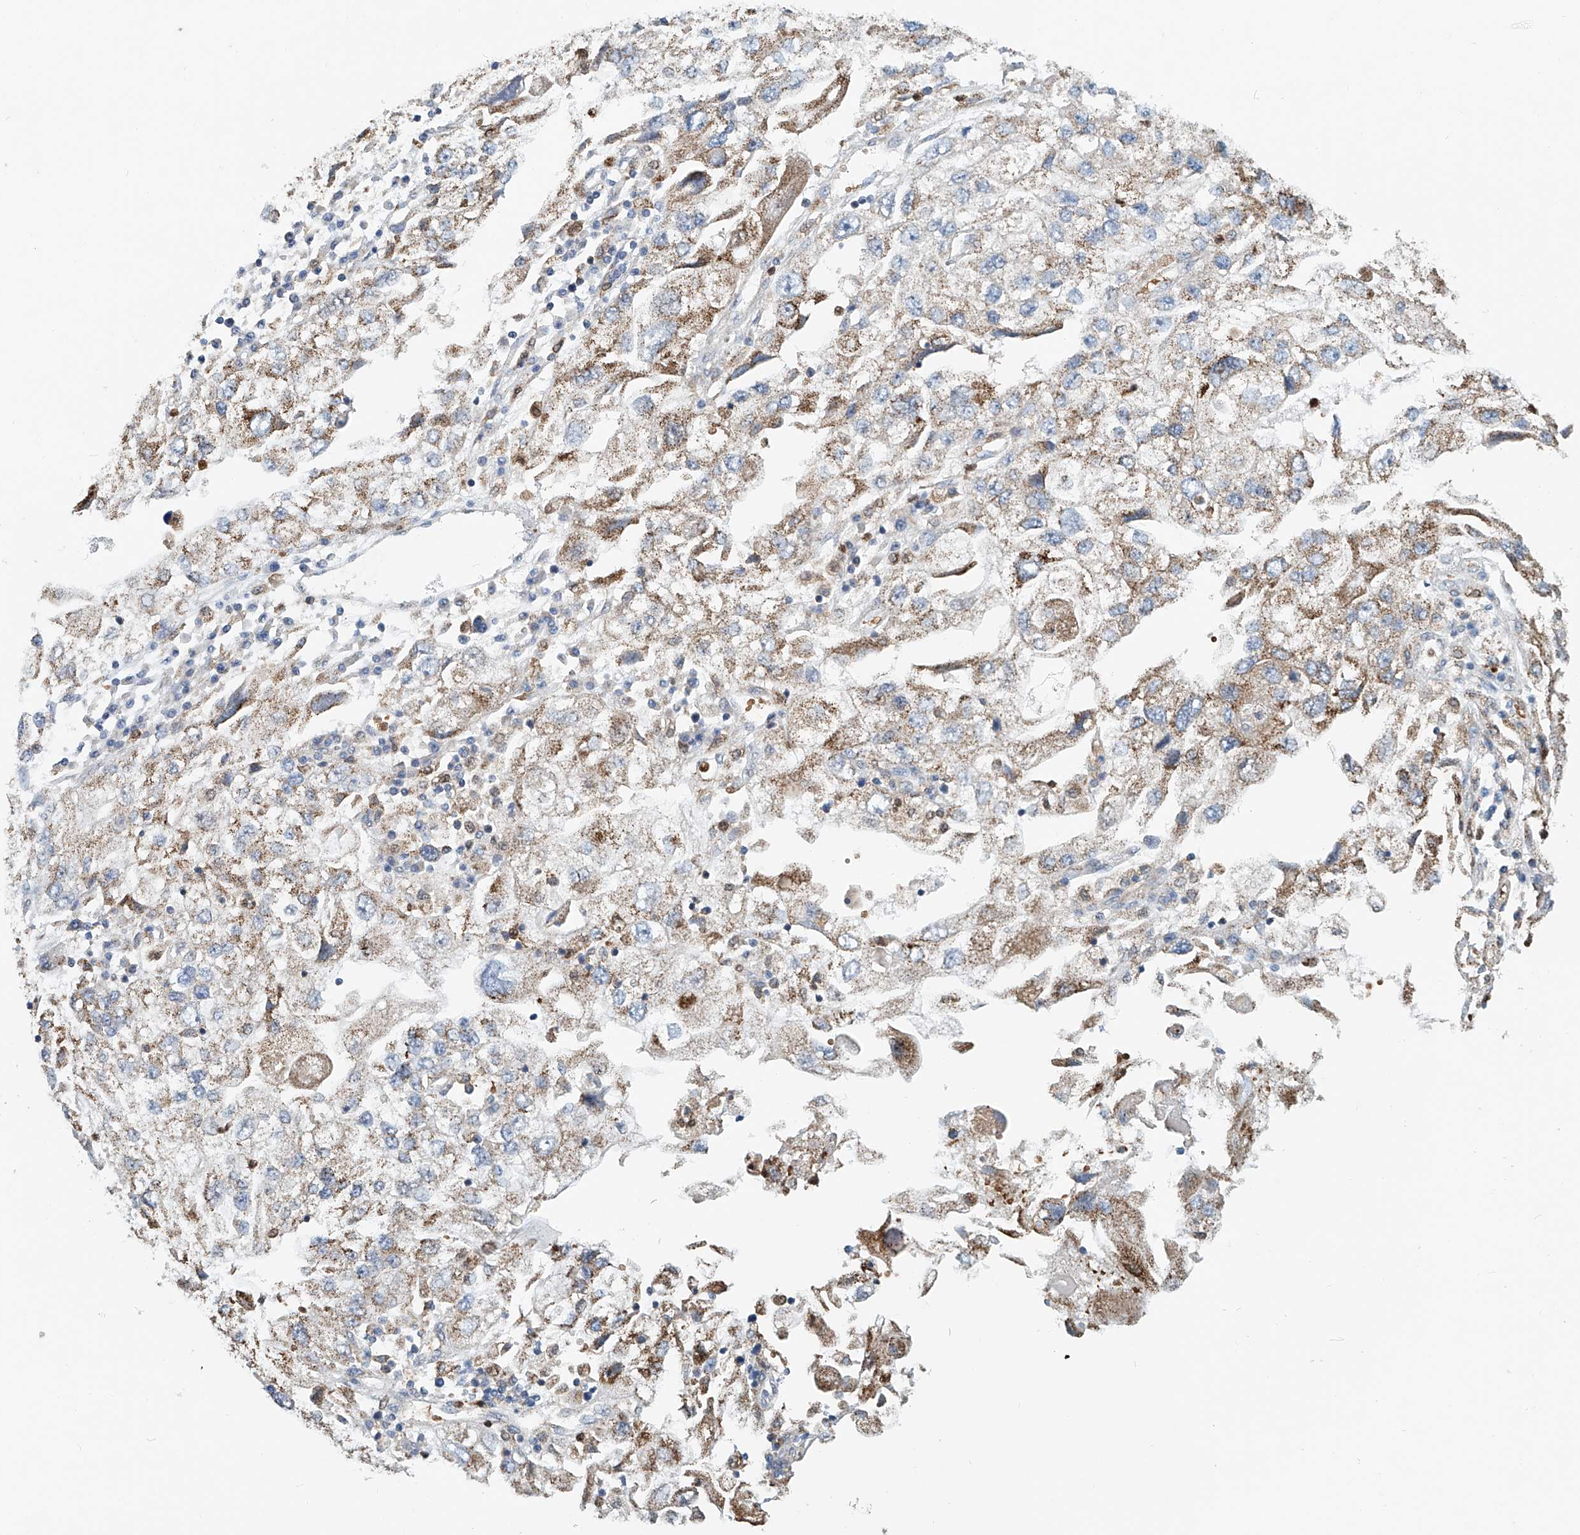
{"staining": {"intensity": "moderate", "quantity": ">75%", "location": "cytoplasmic/membranous"}, "tissue": "endometrial cancer", "cell_type": "Tumor cells", "image_type": "cancer", "snomed": [{"axis": "morphology", "description": "Adenocarcinoma, NOS"}, {"axis": "topography", "description": "Endometrium"}], "caption": "A brown stain highlights moderate cytoplasmic/membranous expression of a protein in human endometrial cancer (adenocarcinoma) tumor cells. (brown staining indicates protein expression, while blue staining denotes nuclei).", "gene": "PTPRA", "patient": {"sex": "female", "age": 49}}